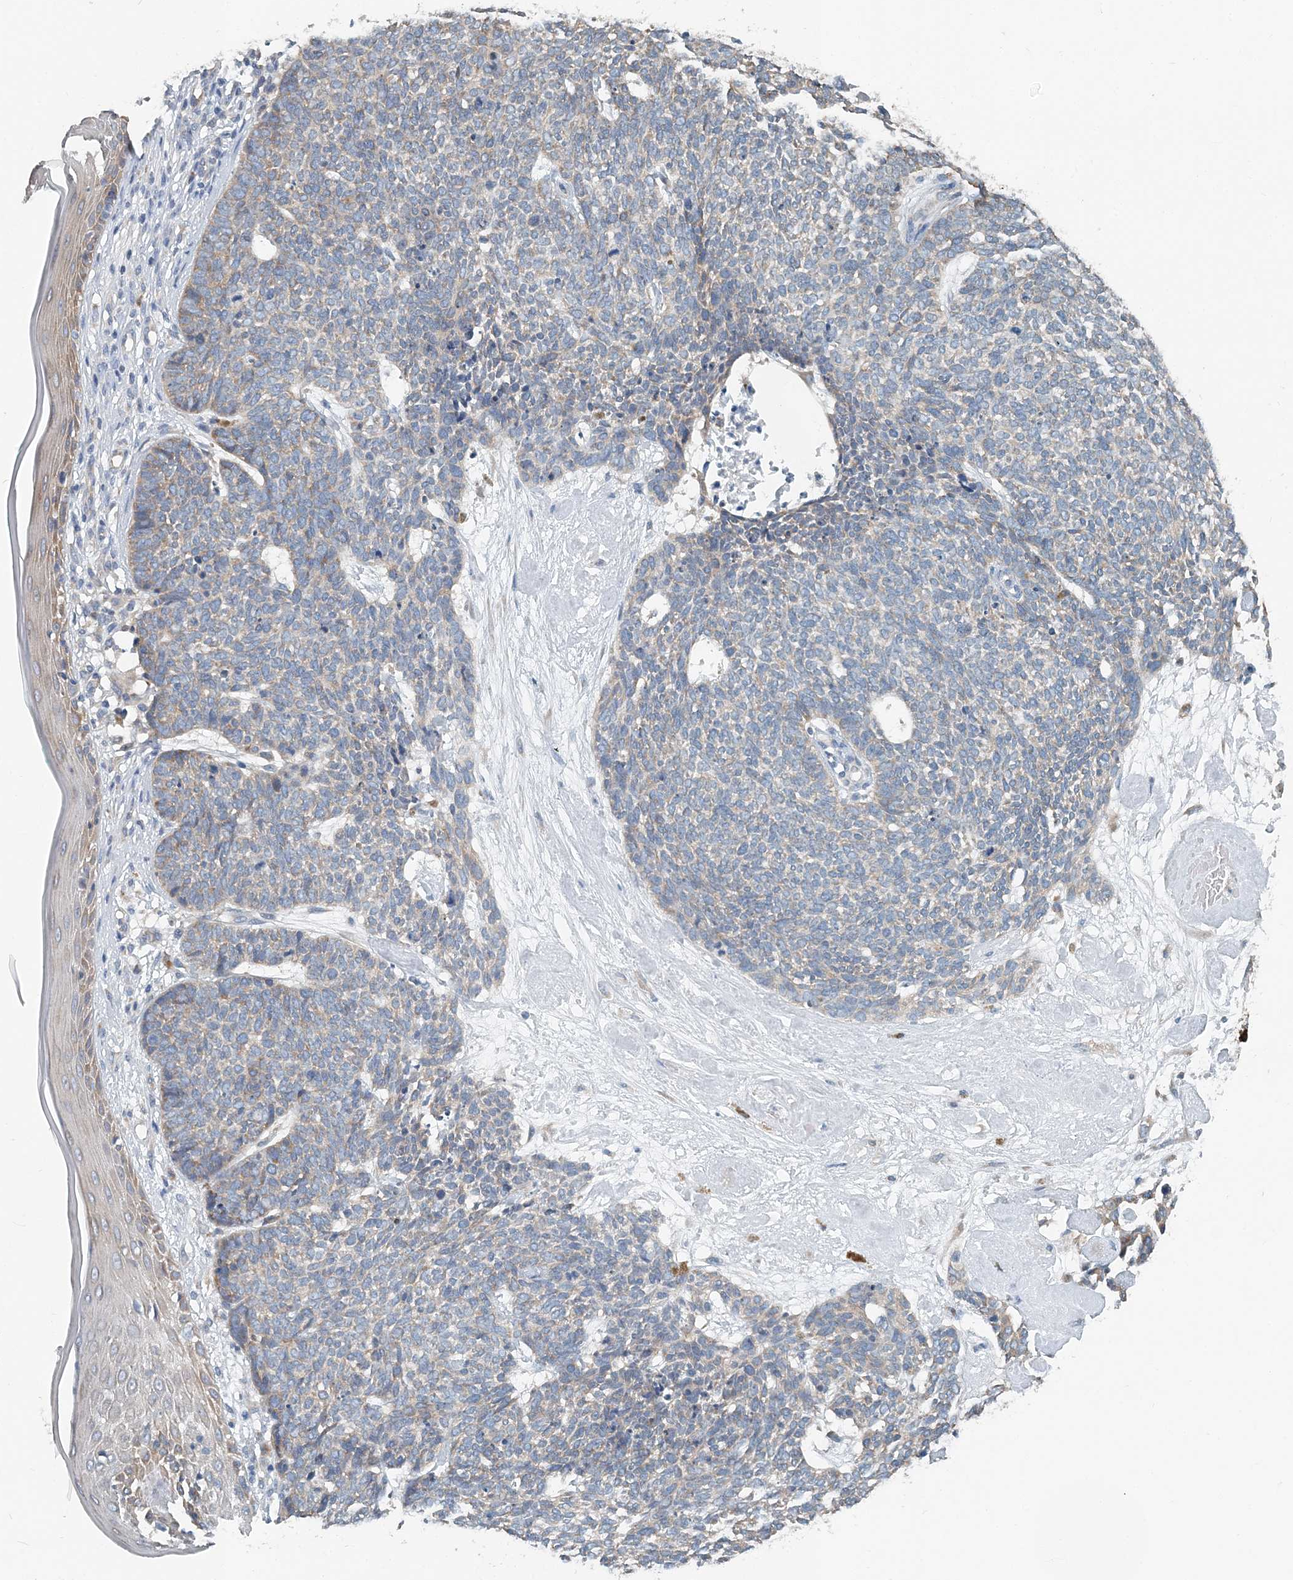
{"staining": {"intensity": "weak", "quantity": "<25%", "location": "cytoplasmic/membranous"}, "tissue": "skin cancer", "cell_type": "Tumor cells", "image_type": "cancer", "snomed": [{"axis": "morphology", "description": "Basal cell carcinoma"}, {"axis": "topography", "description": "Skin"}], "caption": "Basal cell carcinoma (skin) was stained to show a protein in brown. There is no significant positivity in tumor cells. (DAB (3,3'-diaminobenzidine) IHC visualized using brightfield microscopy, high magnification).", "gene": "EEF1A2", "patient": {"sex": "female", "age": 84}}